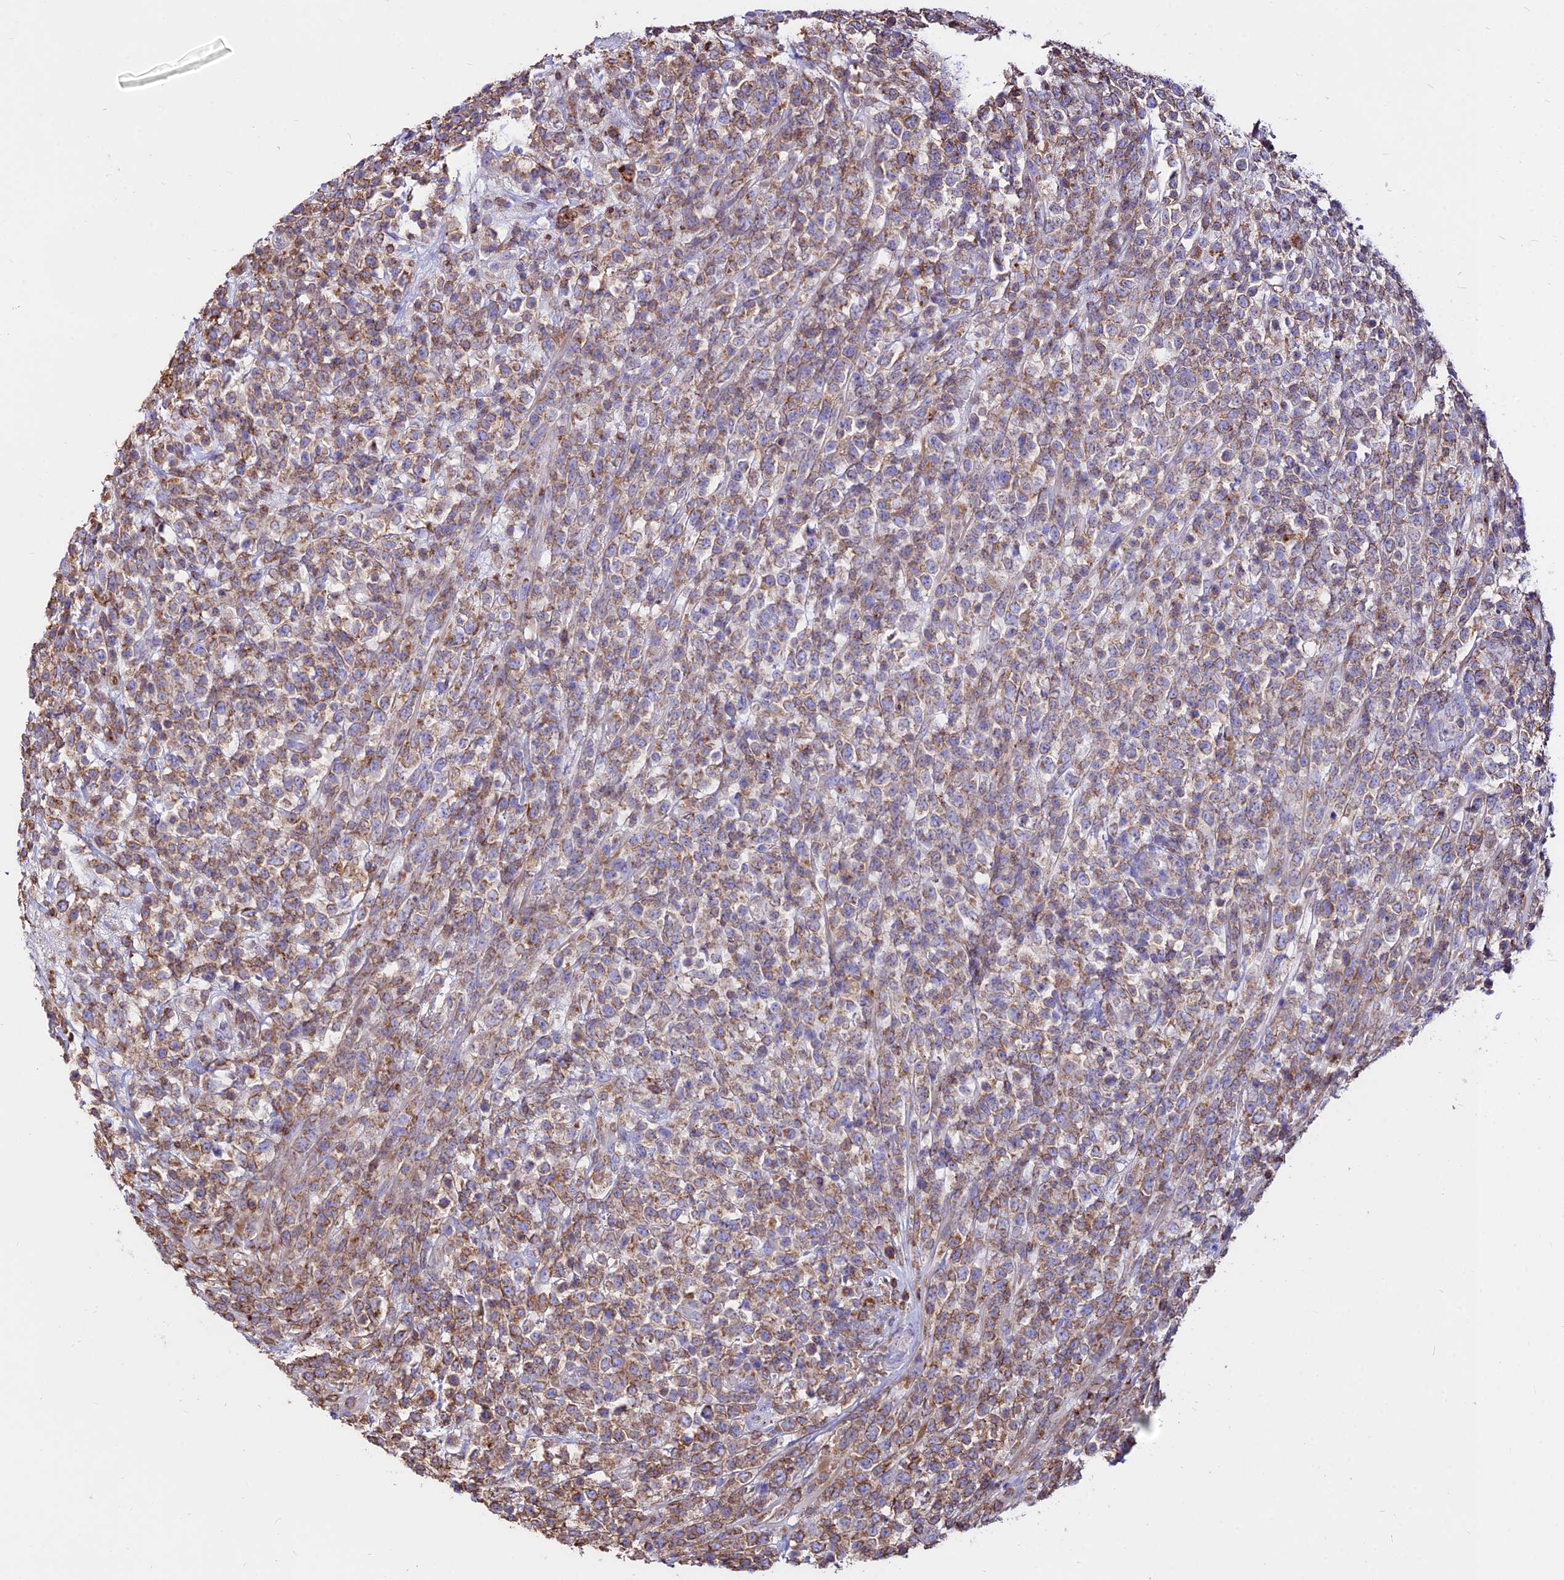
{"staining": {"intensity": "moderate", "quantity": "25%-75%", "location": "cytoplasmic/membranous"}, "tissue": "lymphoma", "cell_type": "Tumor cells", "image_type": "cancer", "snomed": [{"axis": "morphology", "description": "Malignant lymphoma, non-Hodgkin's type, High grade"}, {"axis": "topography", "description": "Colon"}], "caption": "Immunohistochemical staining of lymphoma demonstrates medium levels of moderate cytoplasmic/membranous protein positivity in about 25%-75% of tumor cells. Nuclei are stained in blue.", "gene": "PNLIPRP3", "patient": {"sex": "female", "age": 53}}